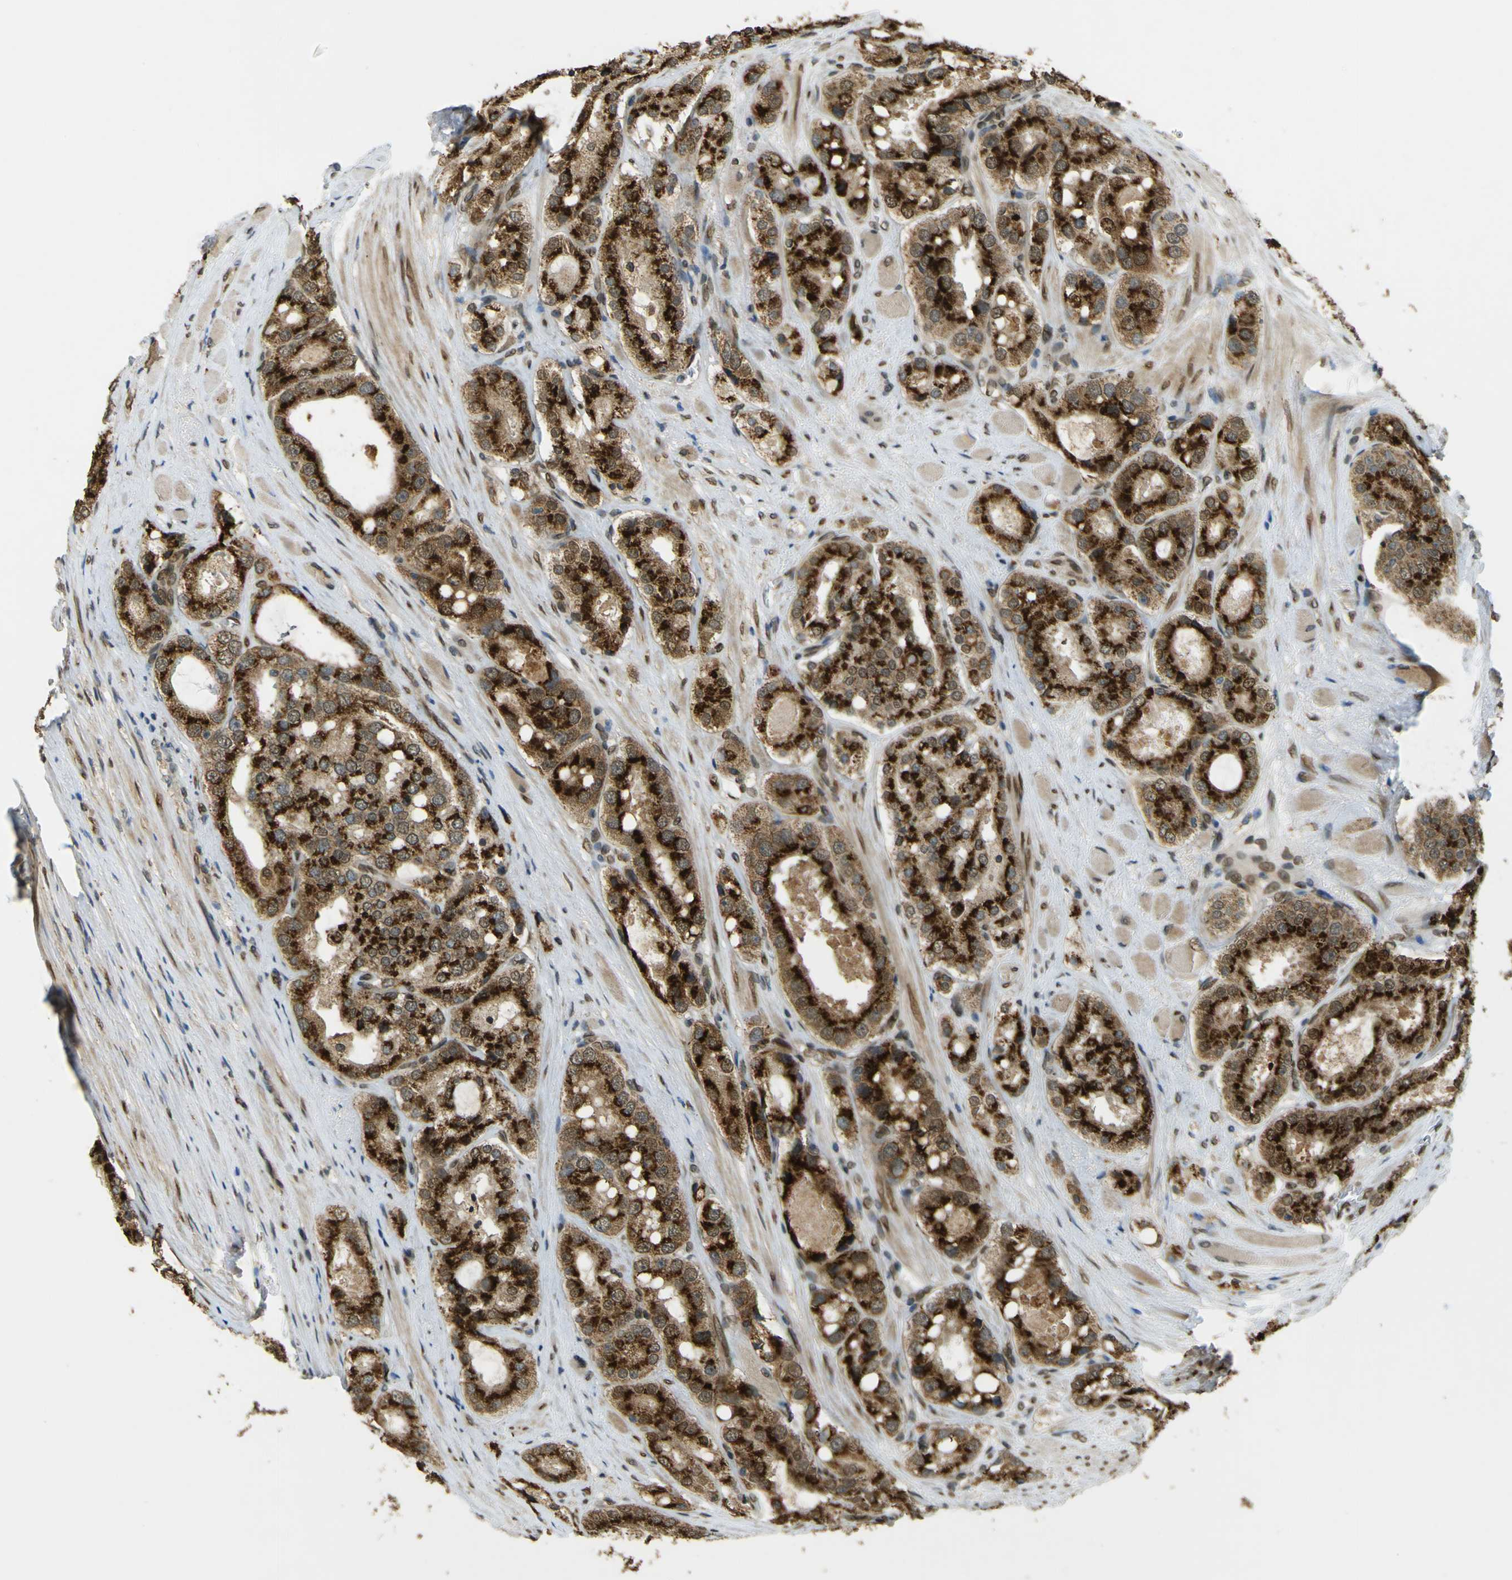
{"staining": {"intensity": "strong", "quantity": ">75%", "location": "cytoplasmic/membranous"}, "tissue": "prostate cancer", "cell_type": "Tumor cells", "image_type": "cancer", "snomed": [{"axis": "morphology", "description": "Adenocarcinoma, High grade"}, {"axis": "topography", "description": "Prostate"}], "caption": "Immunohistochemistry image of neoplastic tissue: human high-grade adenocarcinoma (prostate) stained using immunohistochemistry (IHC) displays high levels of strong protein expression localized specifically in the cytoplasmic/membranous of tumor cells, appearing as a cytoplasmic/membranous brown color.", "gene": "GALNT1", "patient": {"sex": "male", "age": 65}}